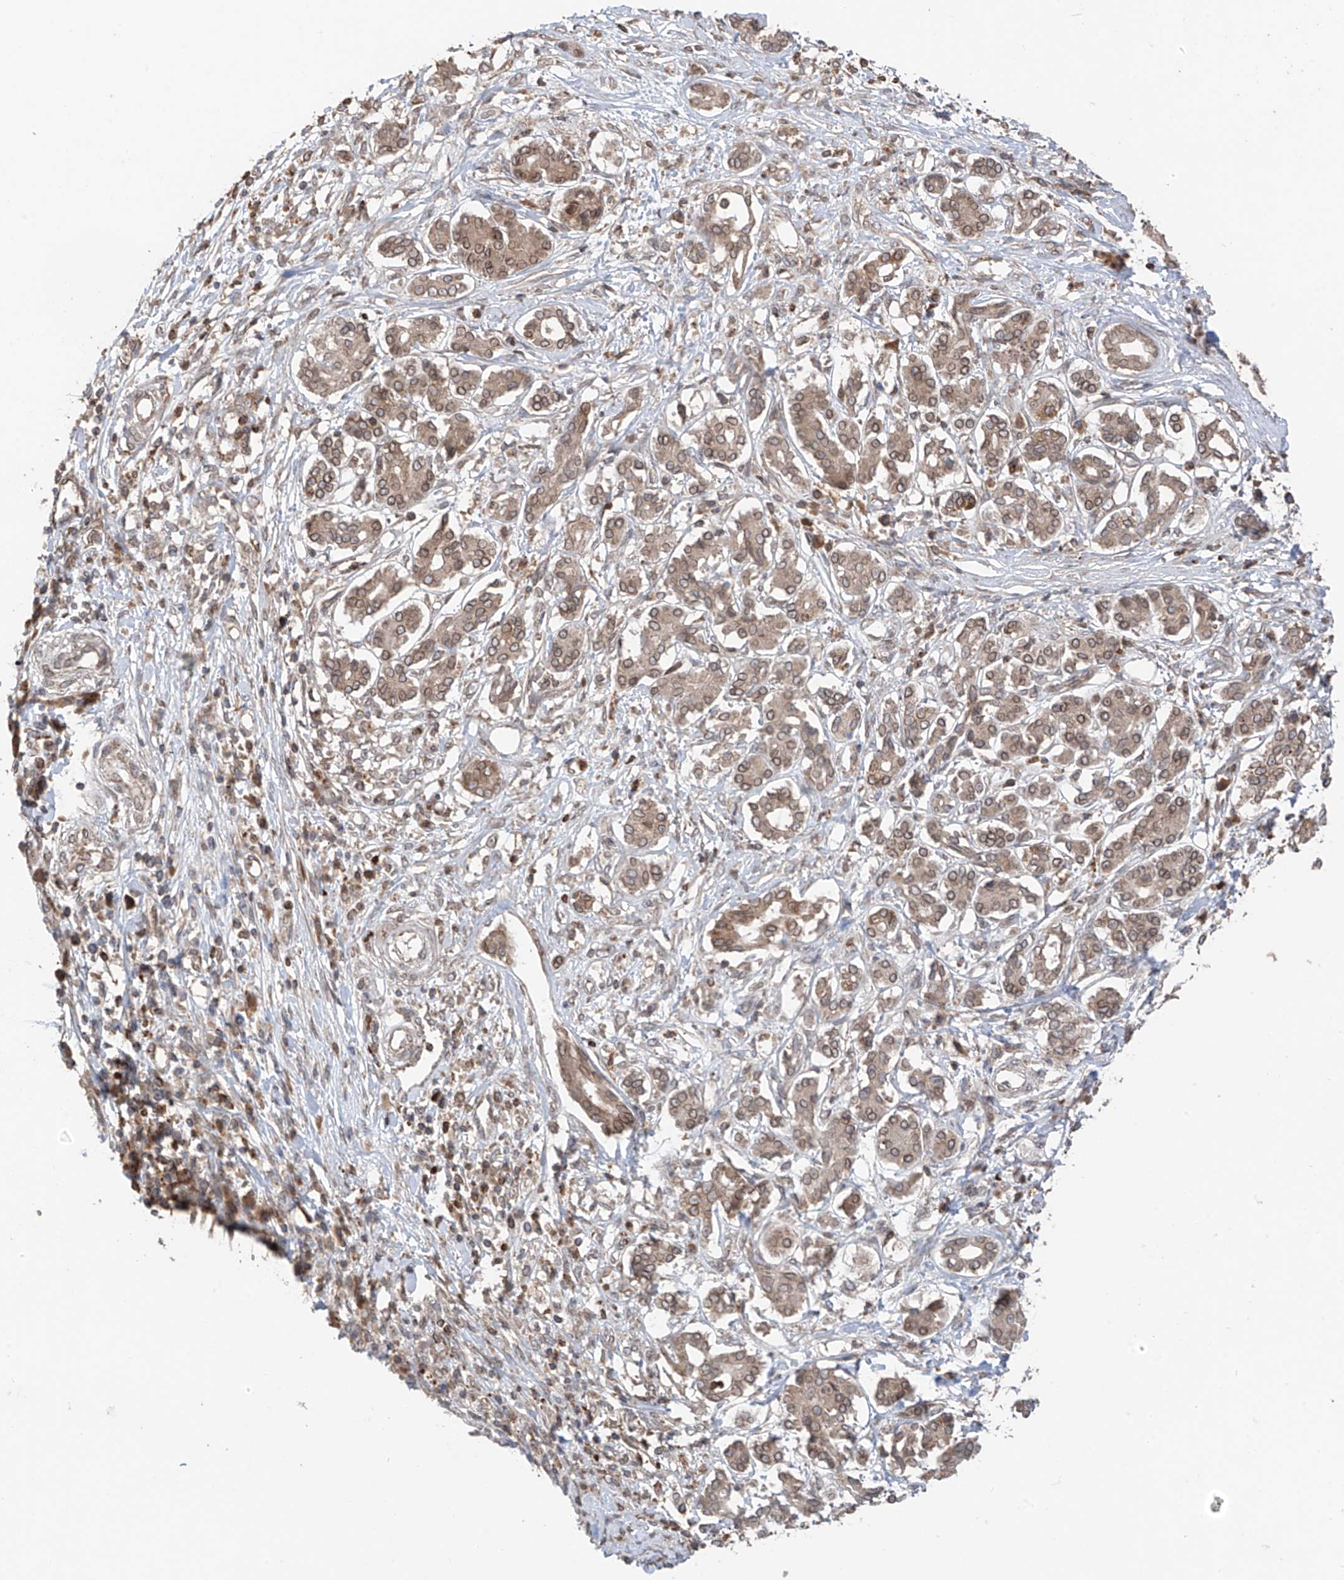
{"staining": {"intensity": "weak", "quantity": ">75%", "location": "cytoplasmic/membranous,nuclear"}, "tissue": "pancreatic cancer", "cell_type": "Tumor cells", "image_type": "cancer", "snomed": [{"axis": "morphology", "description": "Adenocarcinoma, NOS"}, {"axis": "topography", "description": "Pancreas"}], "caption": "Adenocarcinoma (pancreatic) was stained to show a protein in brown. There is low levels of weak cytoplasmic/membranous and nuclear staining in about >75% of tumor cells. (DAB (3,3'-diaminobenzidine) = brown stain, brightfield microscopy at high magnification).", "gene": "AHCTF1", "patient": {"sex": "female", "age": 56}}